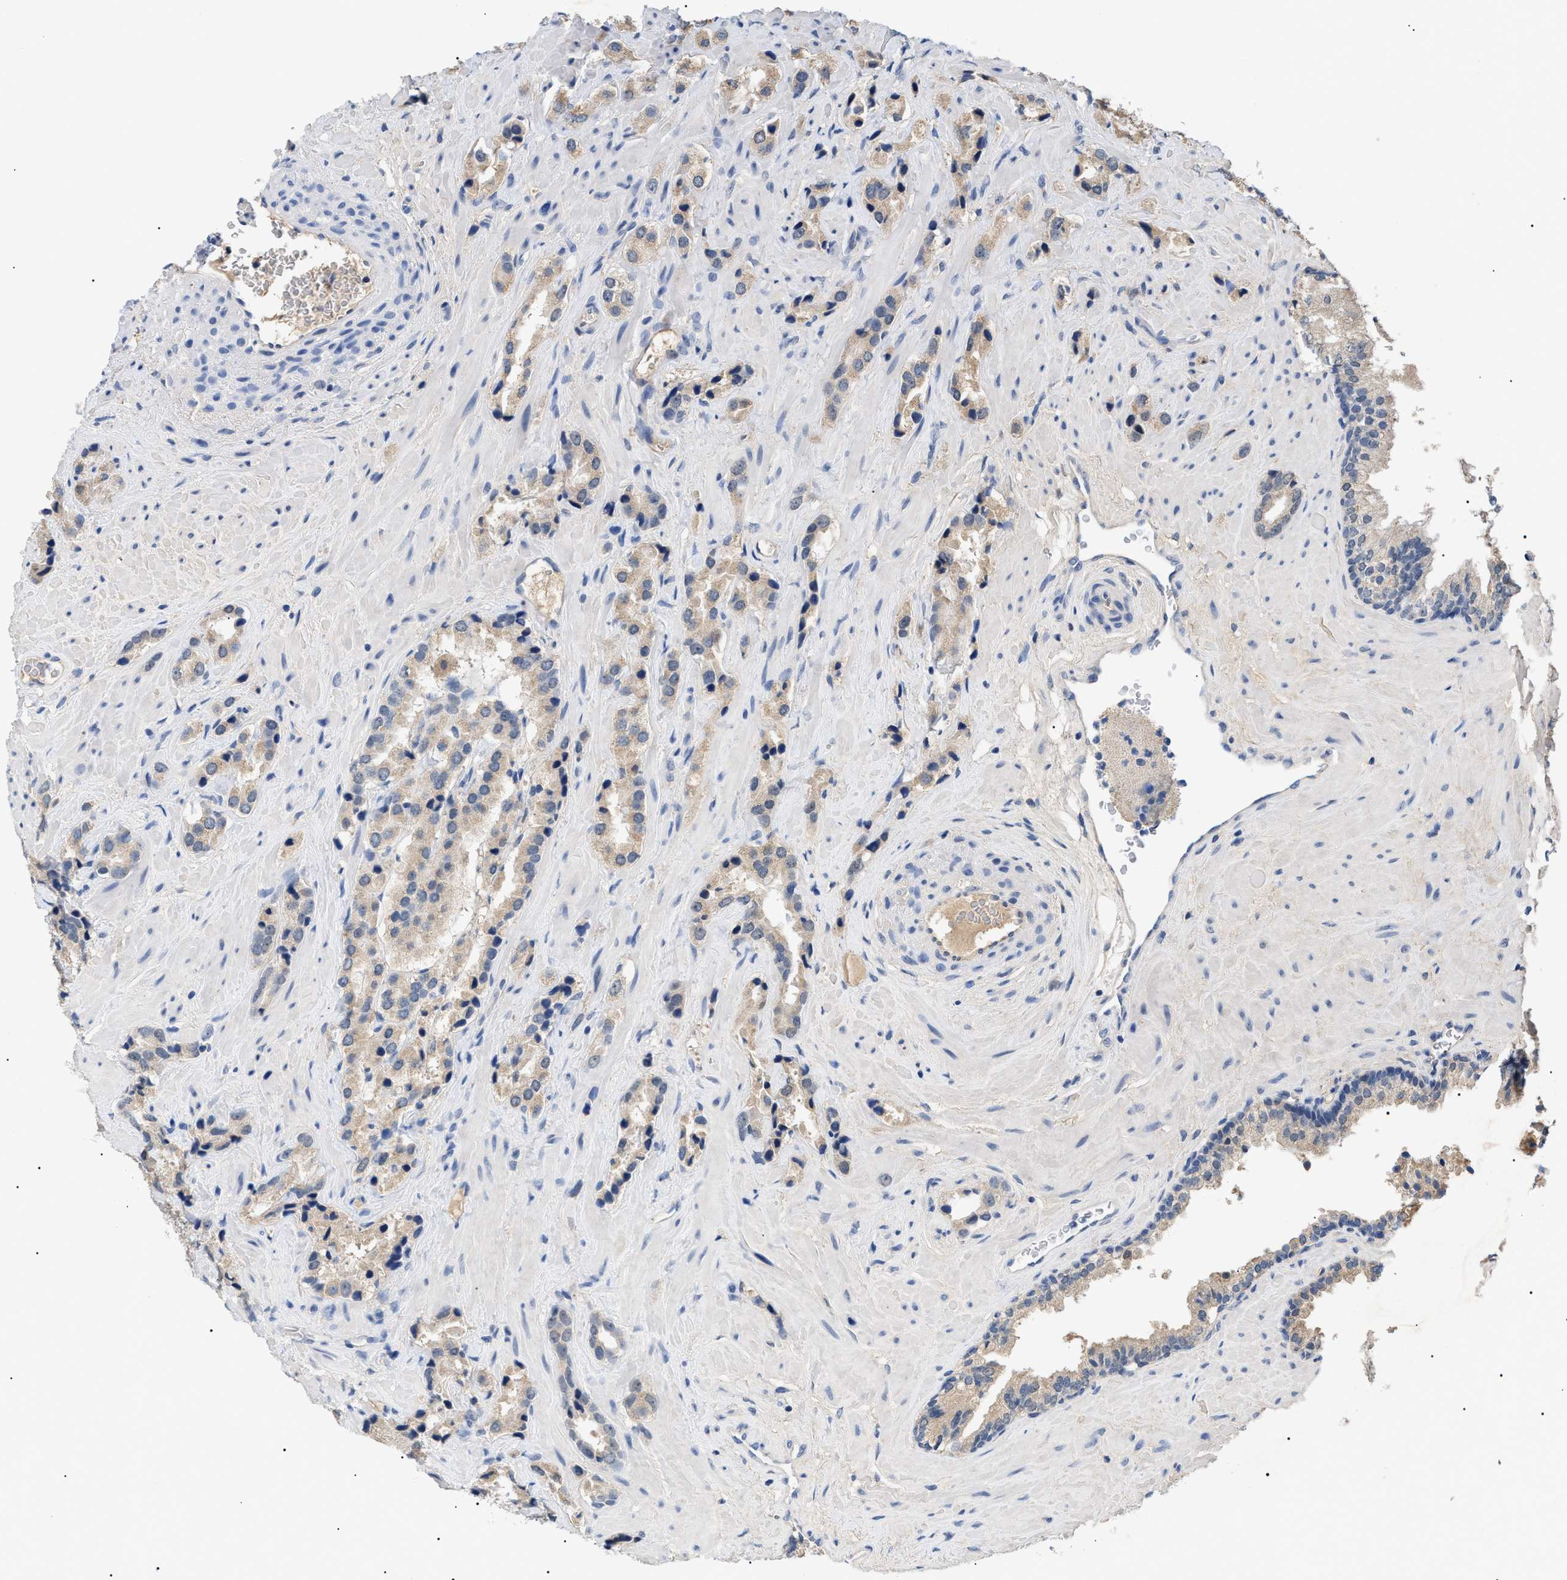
{"staining": {"intensity": "weak", "quantity": ">75%", "location": "cytoplasmic/membranous"}, "tissue": "prostate cancer", "cell_type": "Tumor cells", "image_type": "cancer", "snomed": [{"axis": "morphology", "description": "Adenocarcinoma, High grade"}, {"axis": "topography", "description": "Prostate"}], "caption": "DAB (3,3'-diaminobenzidine) immunohistochemical staining of human prostate cancer shows weak cytoplasmic/membranous protein expression in about >75% of tumor cells.", "gene": "PRRT2", "patient": {"sex": "male", "age": 64}}